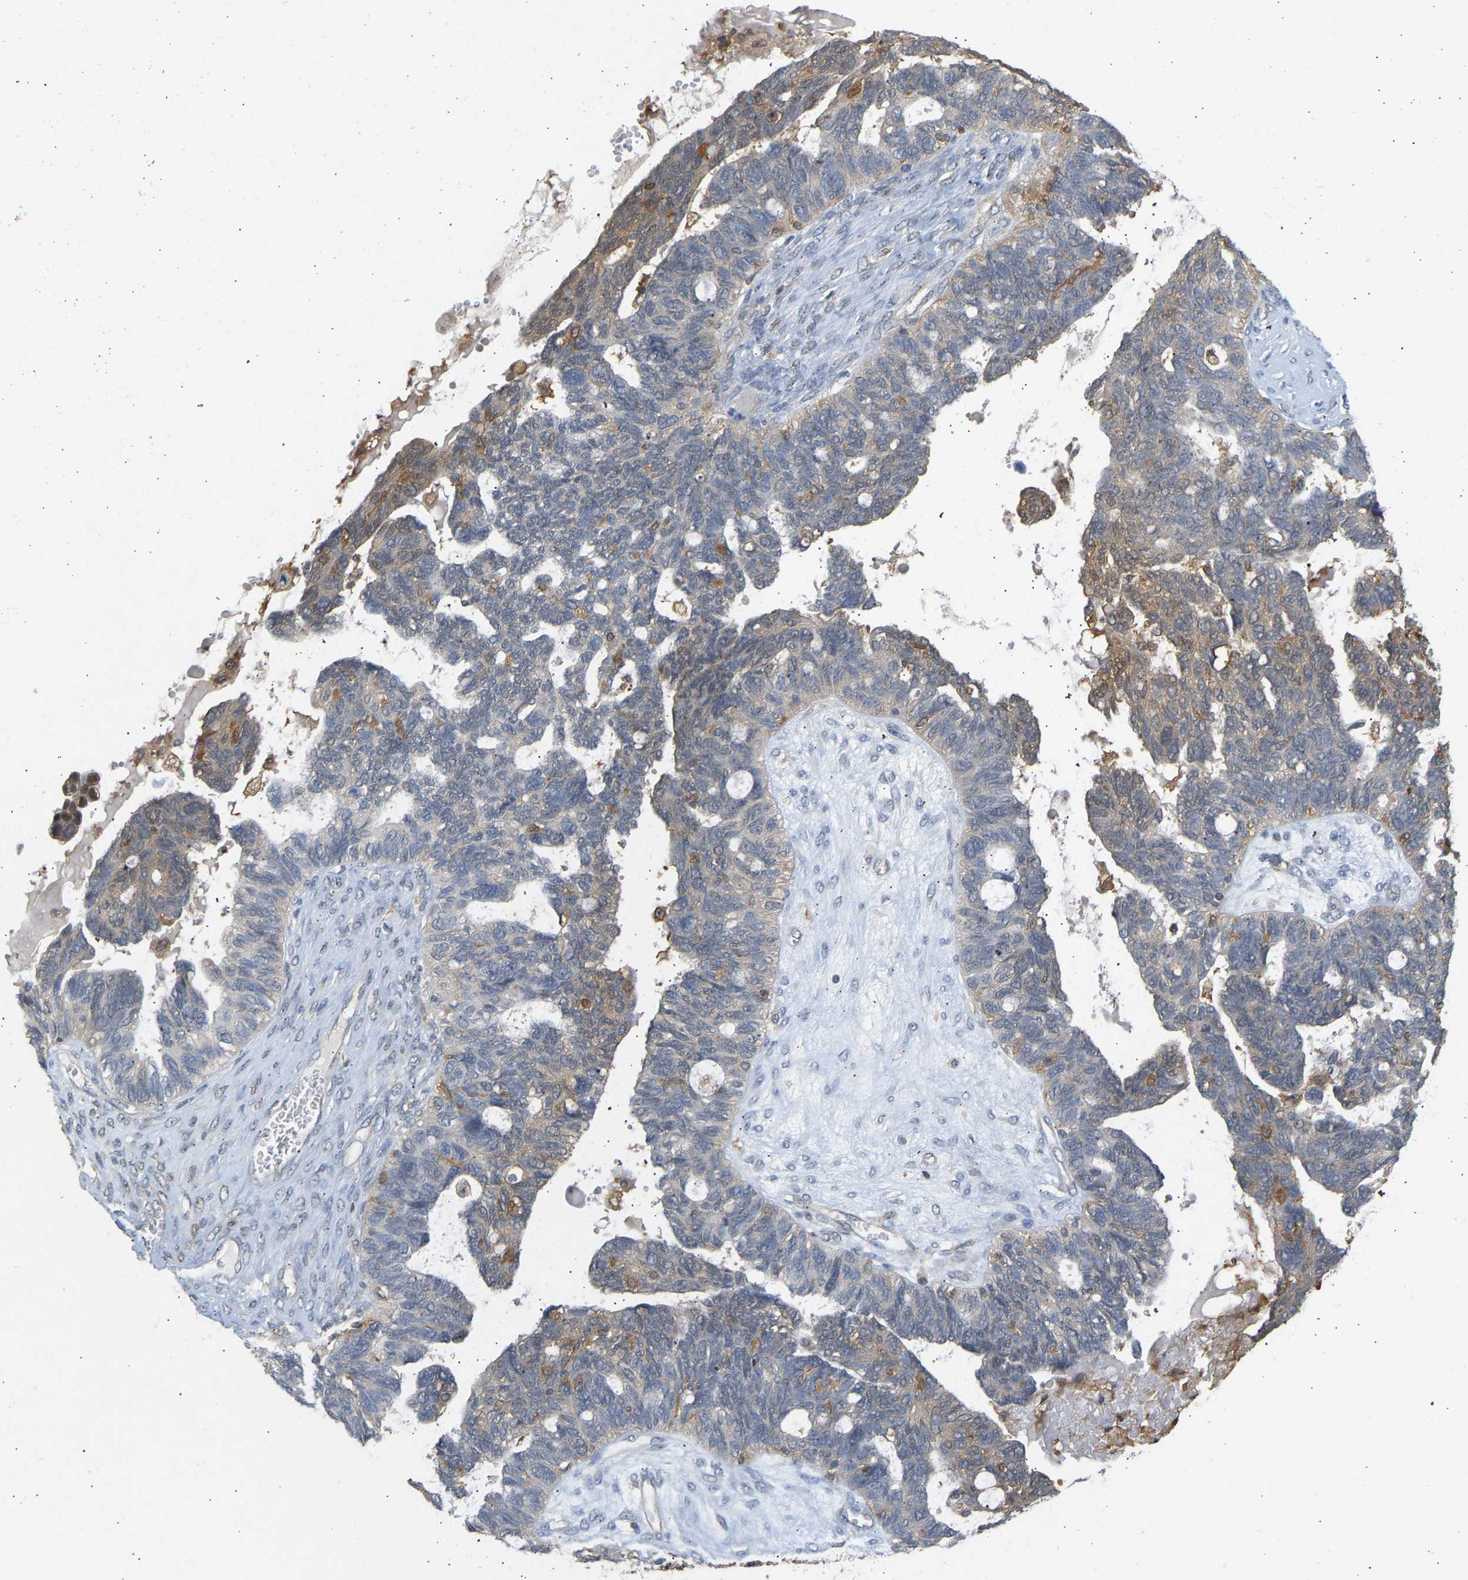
{"staining": {"intensity": "moderate", "quantity": "25%-75%", "location": "cytoplasmic/membranous"}, "tissue": "ovarian cancer", "cell_type": "Tumor cells", "image_type": "cancer", "snomed": [{"axis": "morphology", "description": "Cystadenocarcinoma, serous, NOS"}, {"axis": "topography", "description": "Ovary"}], "caption": "The histopathology image shows staining of ovarian cancer (serous cystadenocarcinoma), revealing moderate cytoplasmic/membranous protein staining (brown color) within tumor cells.", "gene": "ENO1", "patient": {"sex": "female", "age": 79}}